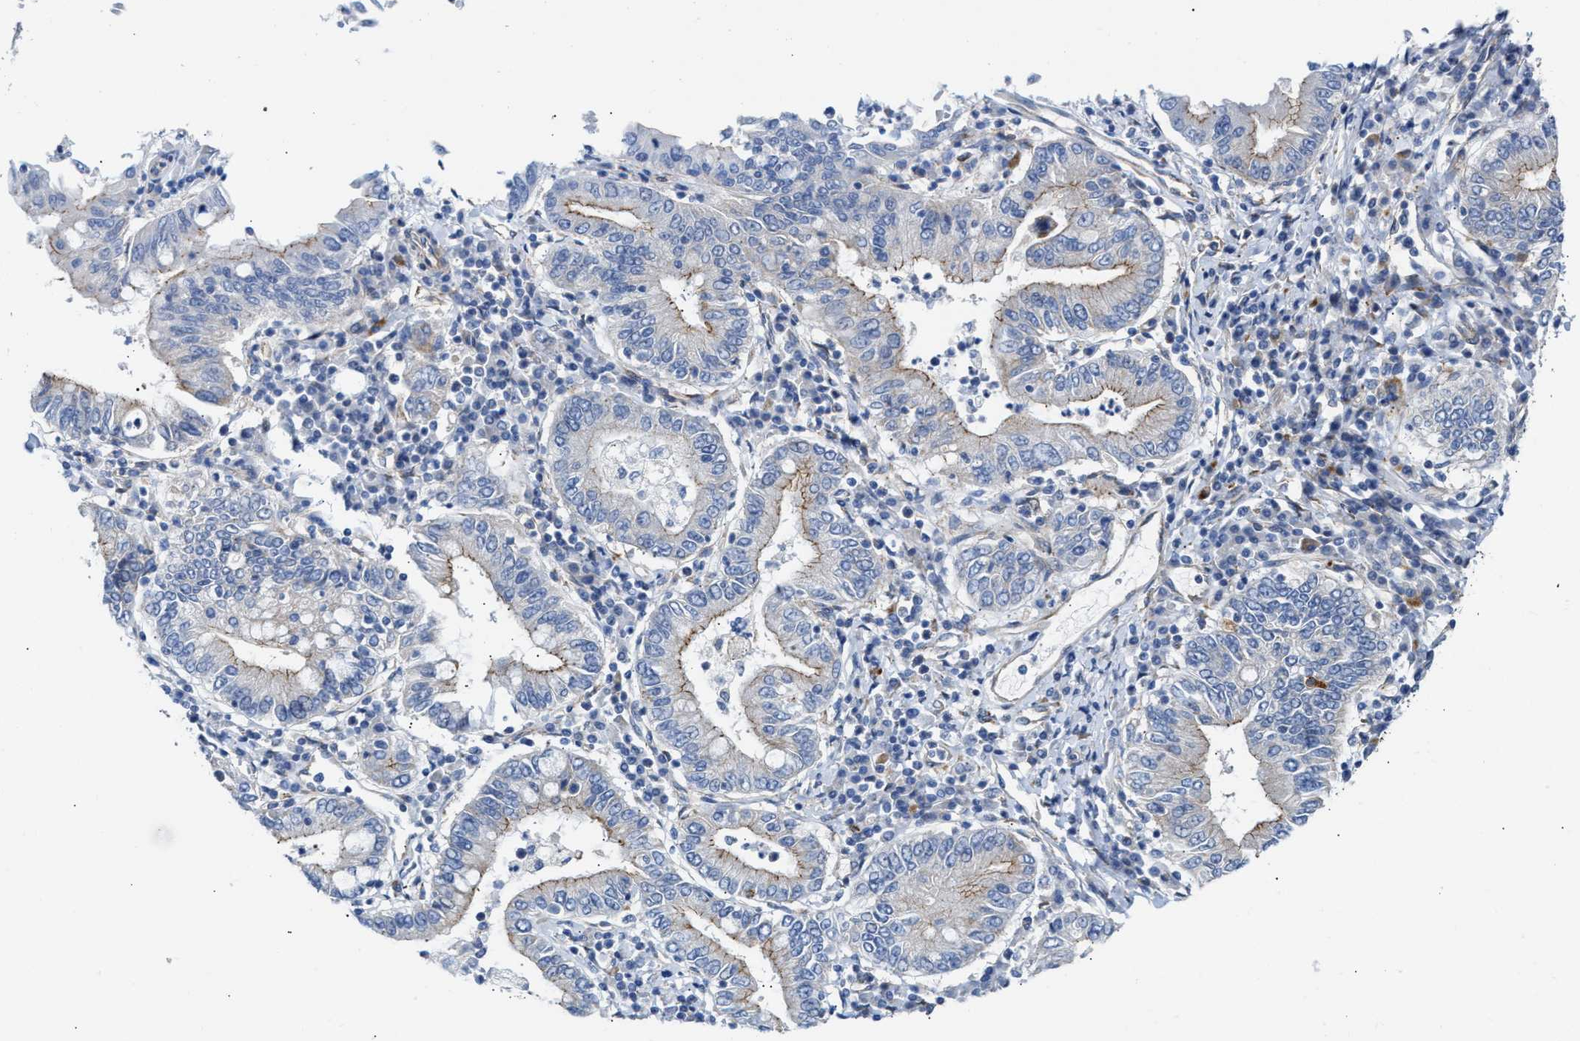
{"staining": {"intensity": "moderate", "quantity": "<25%", "location": "cytoplasmic/membranous"}, "tissue": "stomach cancer", "cell_type": "Tumor cells", "image_type": "cancer", "snomed": [{"axis": "morphology", "description": "Normal tissue, NOS"}, {"axis": "morphology", "description": "Adenocarcinoma, NOS"}, {"axis": "topography", "description": "Esophagus"}, {"axis": "topography", "description": "Stomach, upper"}, {"axis": "topography", "description": "Peripheral nerve tissue"}], "caption": "DAB immunohistochemical staining of human stomach cancer displays moderate cytoplasmic/membranous protein positivity in about <25% of tumor cells.", "gene": "FHL1", "patient": {"sex": "male", "age": 62}}